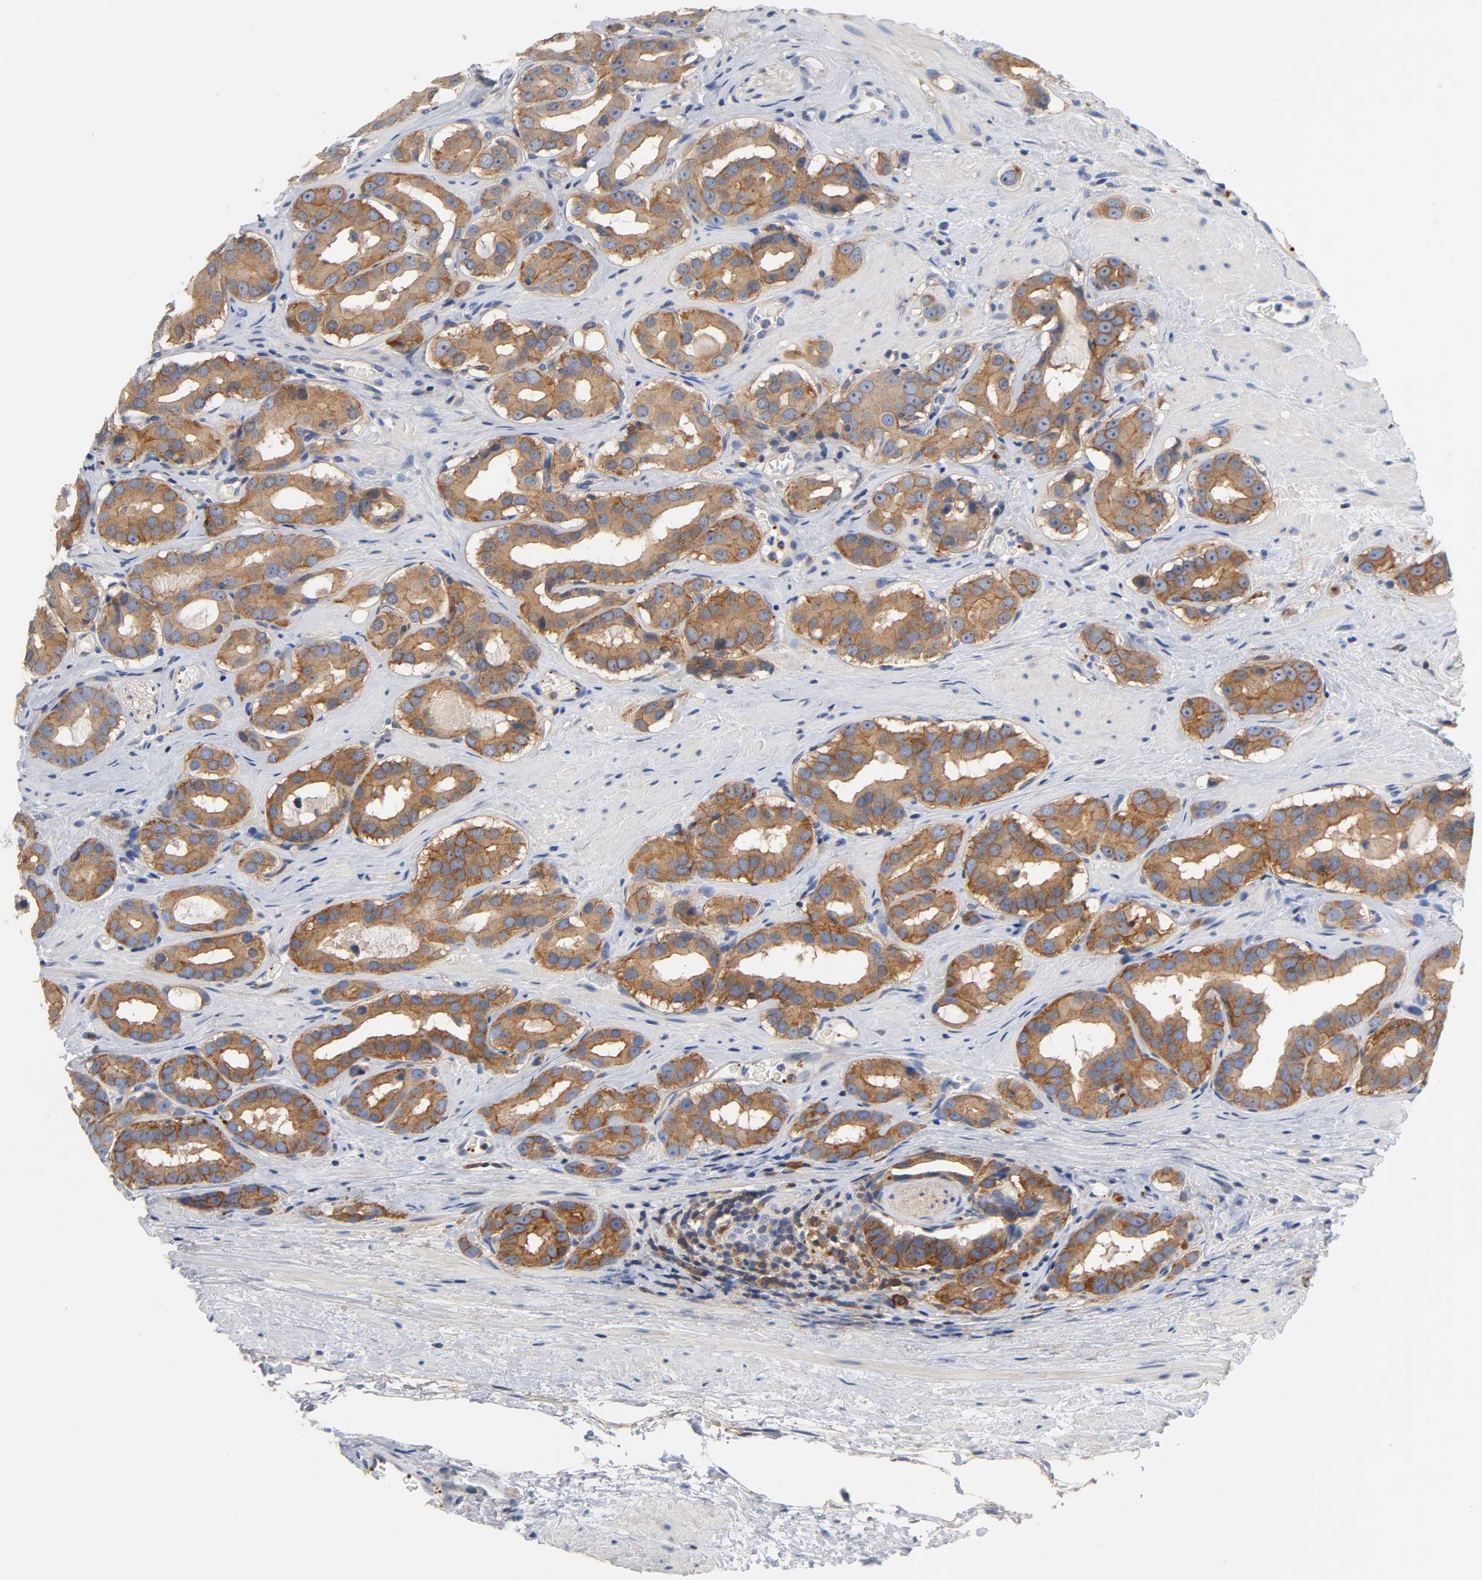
{"staining": {"intensity": "strong", "quantity": ">75%", "location": "cytoplasmic/membranous"}, "tissue": "prostate cancer", "cell_type": "Tumor cells", "image_type": "cancer", "snomed": [{"axis": "morphology", "description": "Adenocarcinoma, Low grade"}, {"axis": "topography", "description": "Prostate"}], "caption": "Human prostate adenocarcinoma (low-grade) stained for a protein (brown) displays strong cytoplasmic/membranous positive expression in approximately >75% of tumor cells.", "gene": "SRC", "patient": {"sex": "male", "age": 59}}